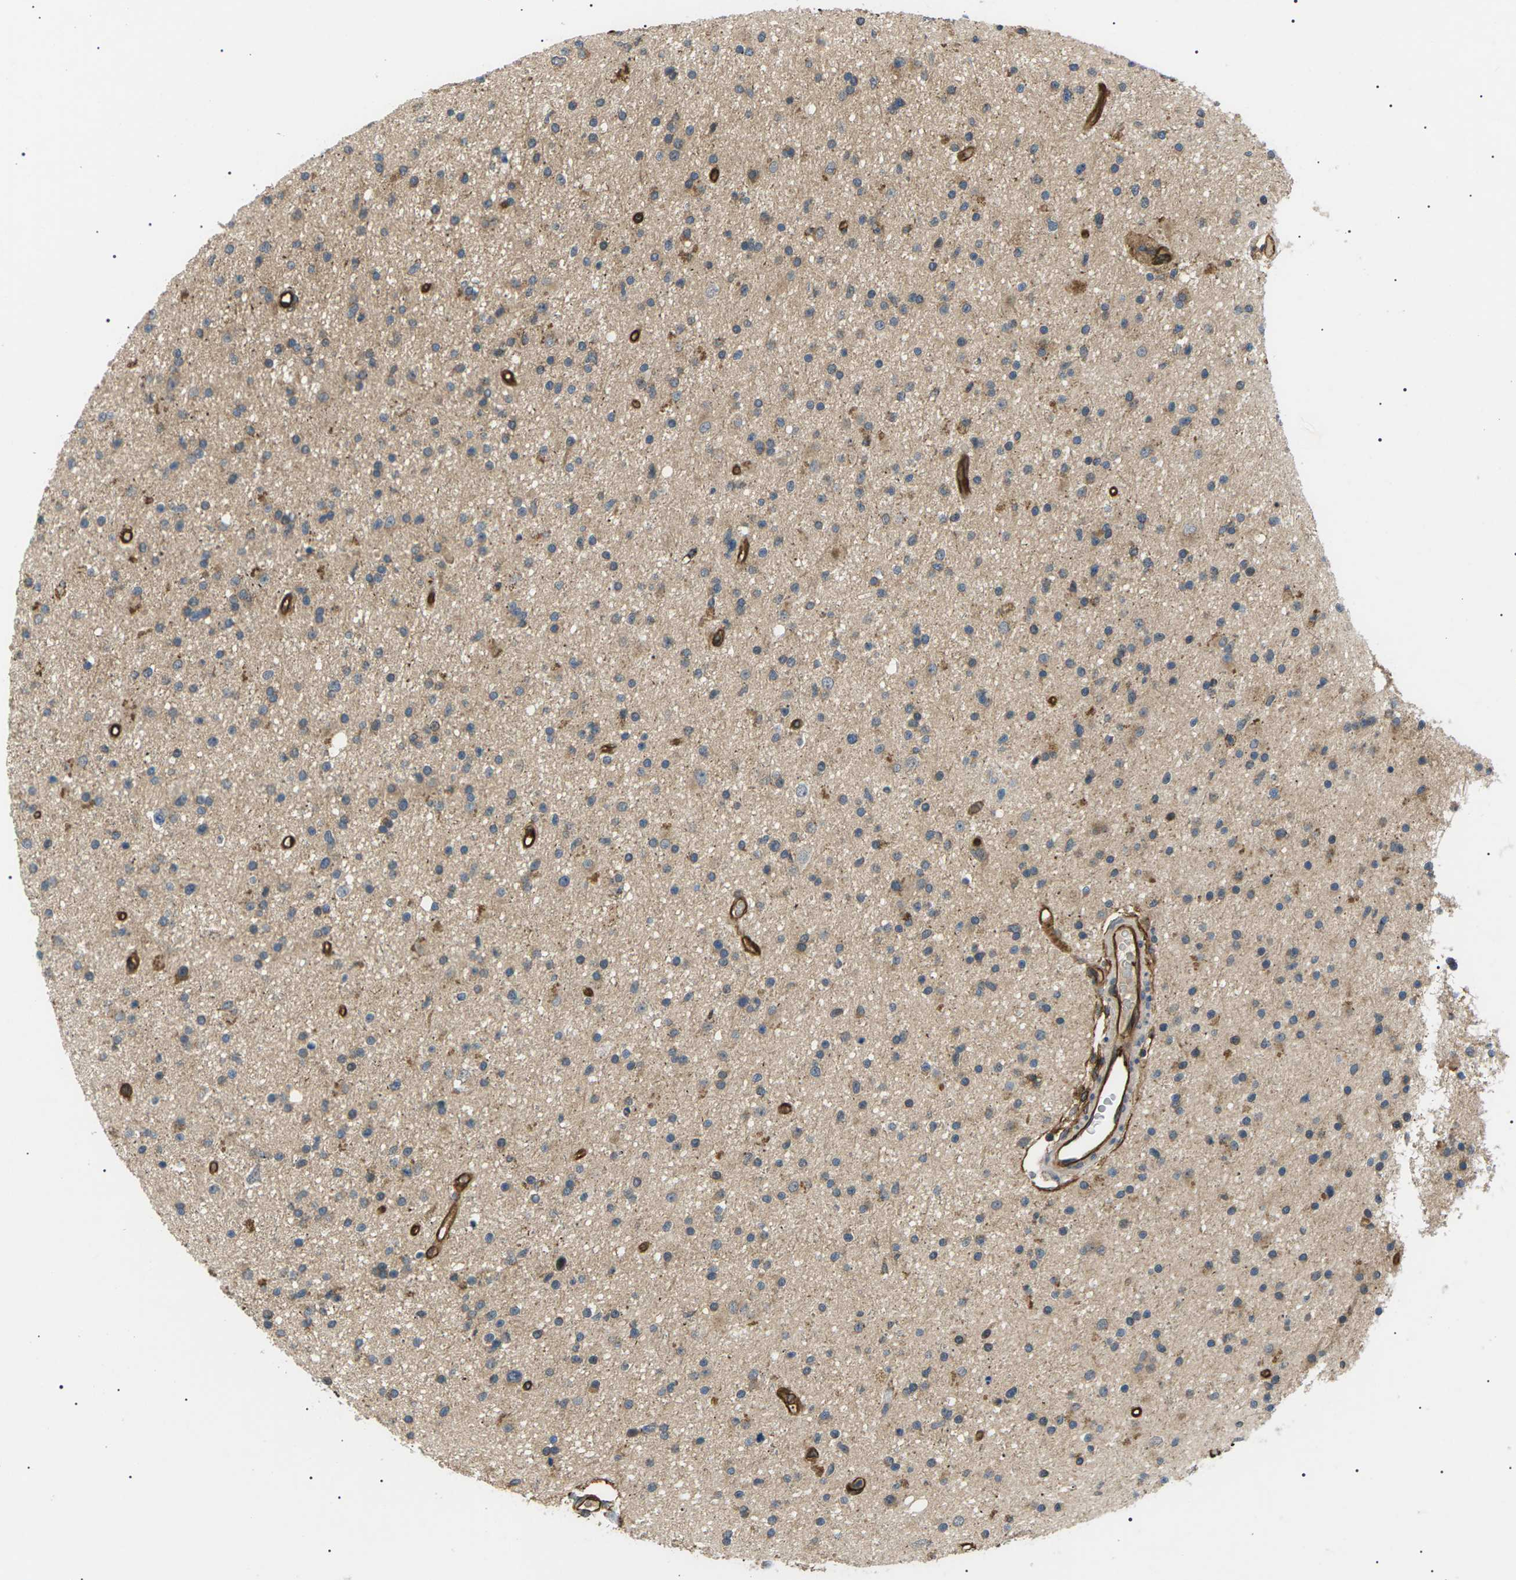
{"staining": {"intensity": "weak", "quantity": ">75%", "location": "cytoplasmic/membranous"}, "tissue": "glioma", "cell_type": "Tumor cells", "image_type": "cancer", "snomed": [{"axis": "morphology", "description": "Glioma, malignant, High grade"}, {"axis": "topography", "description": "Brain"}], "caption": "Immunohistochemical staining of glioma reveals weak cytoplasmic/membranous protein staining in approximately >75% of tumor cells.", "gene": "TMTC4", "patient": {"sex": "male", "age": 33}}